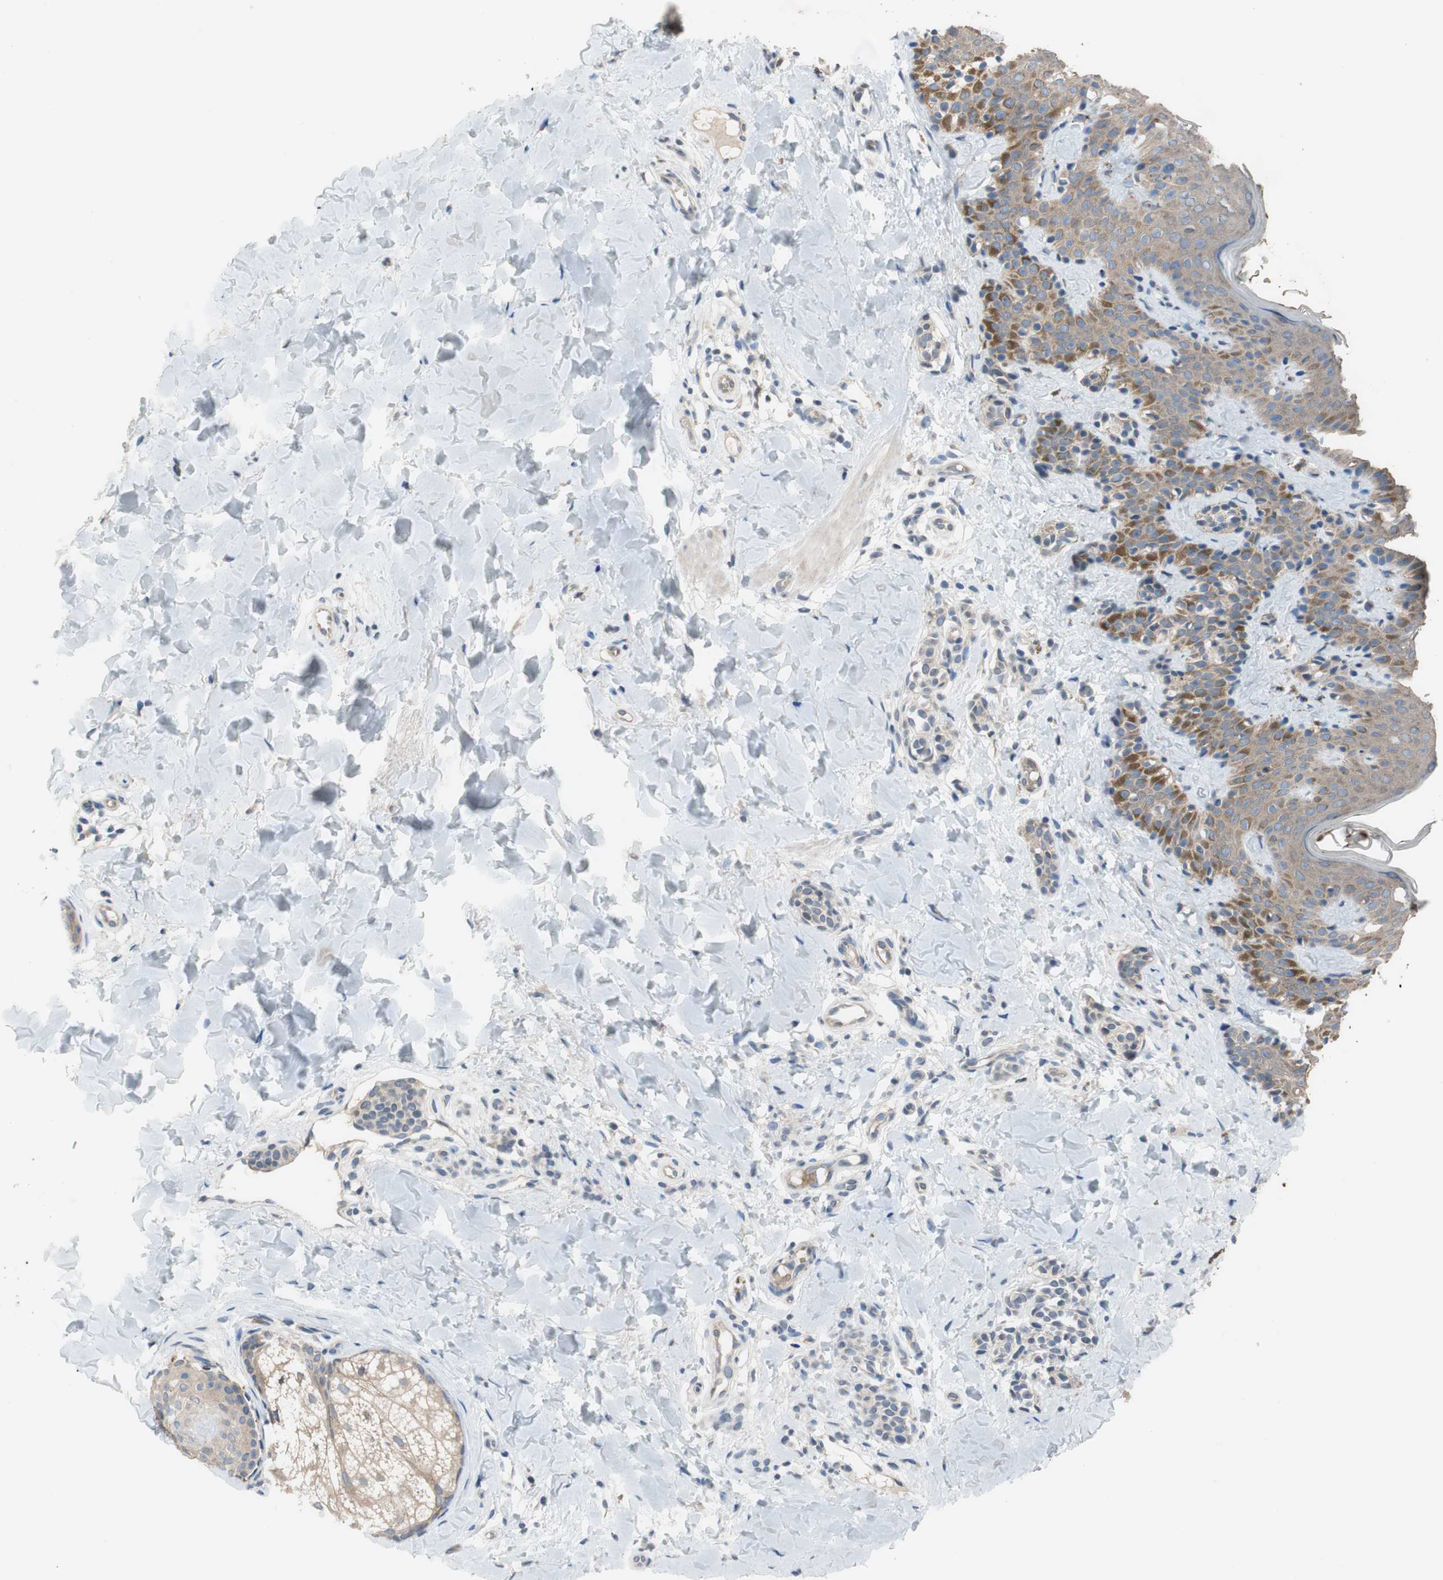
{"staining": {"intensity": "negative", "quantity": "none", "location": "none"}, "tissue": "skin", "cell_type": "Fibroblasts", "image_type": "normal", "snomed": [{"axis": "morphology", "description": "Normal tissue, NOS"}, {"axis": "topography", "description": "Skin"}], "caption": "Image shows no significant protein positivity in fibroblasts of benign skin.", "gene": "ADD2", "patient": {"sex": "male", "age": 16}}